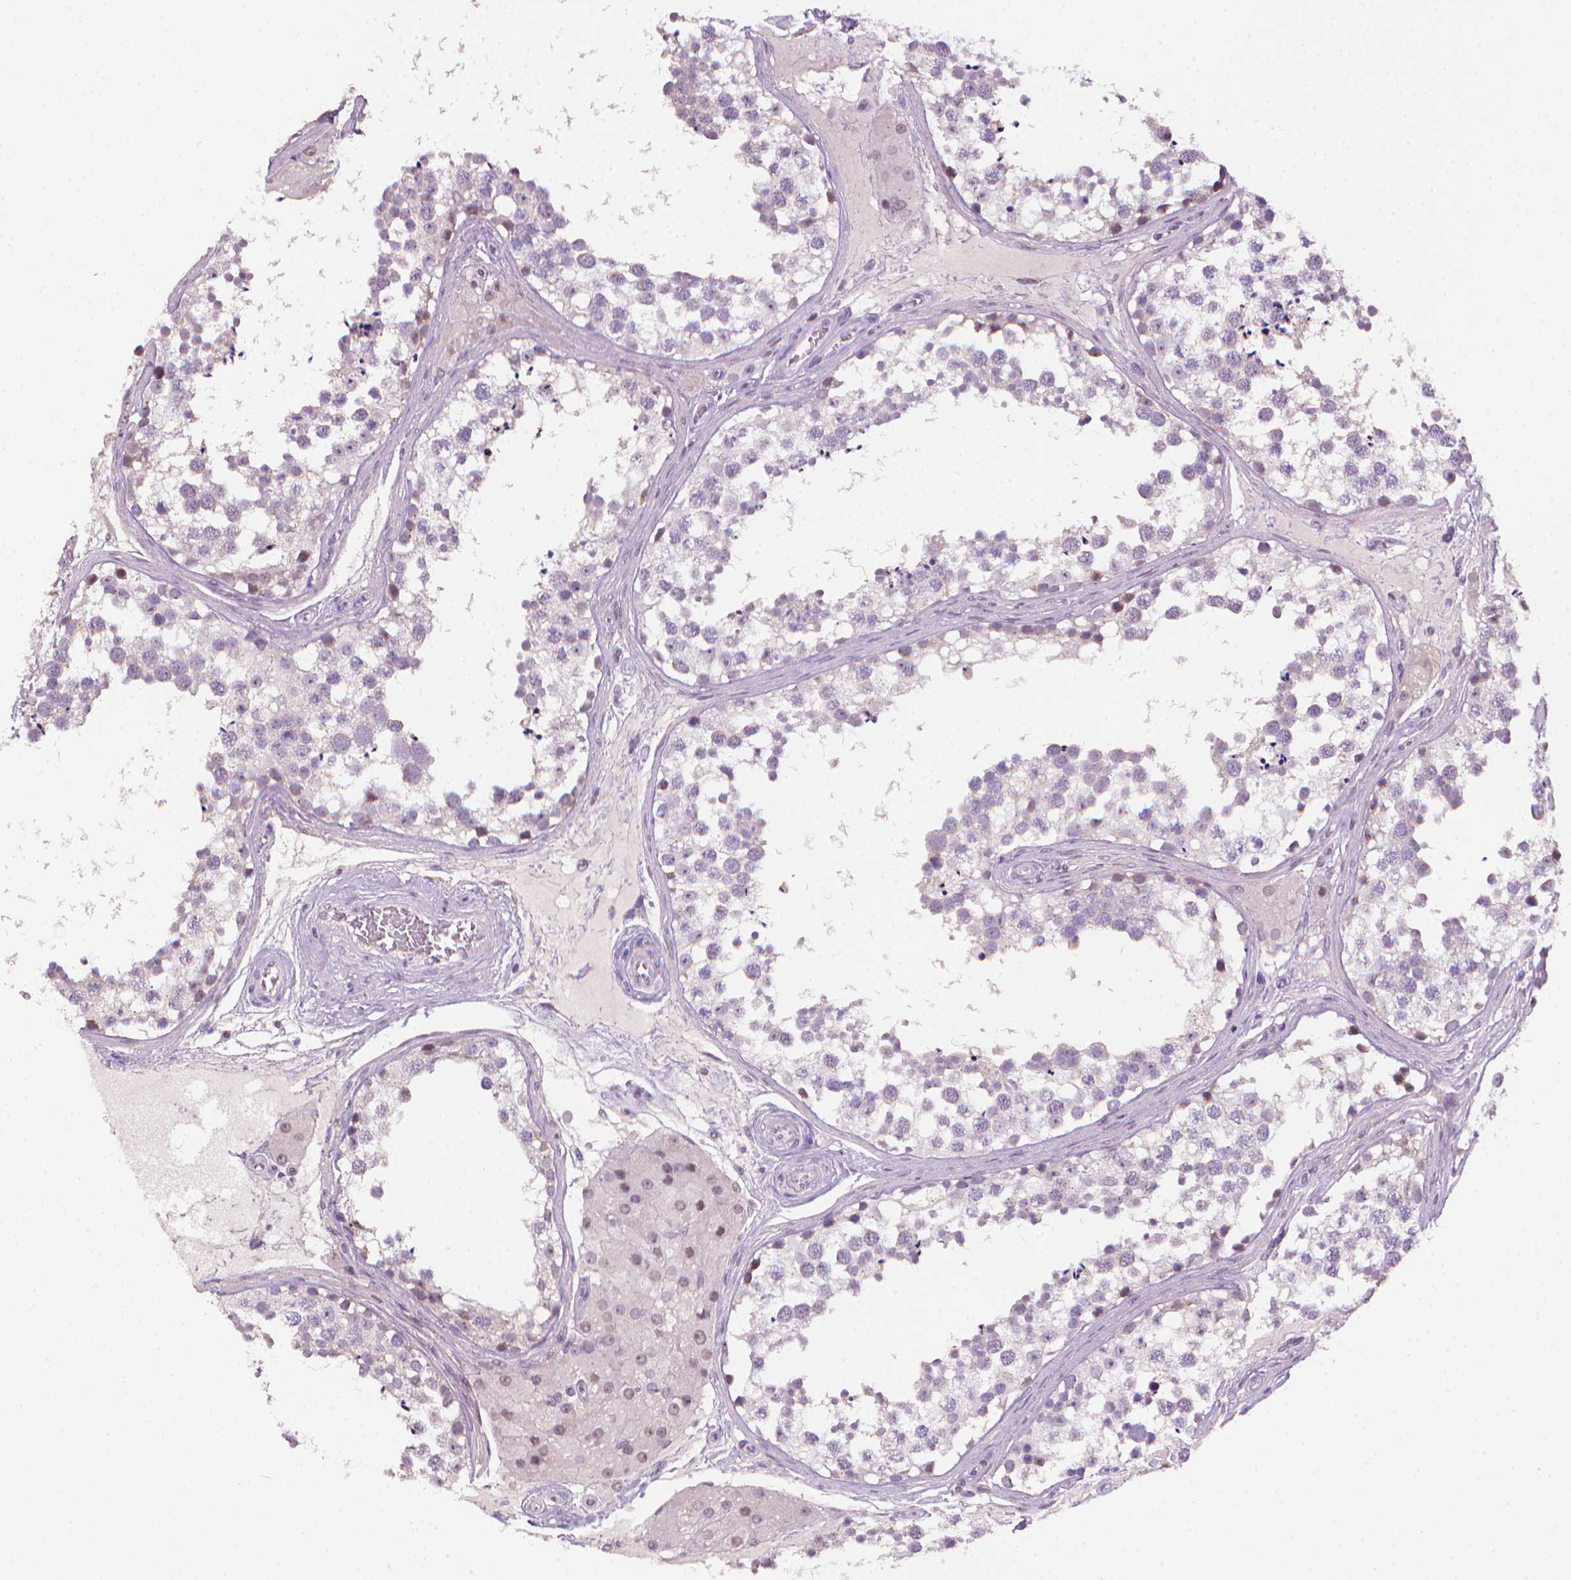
{"staining": {"intensity": "weak", "quantity": "<25%", "location": "nuclear"}, "tissue": "testis", "cell_type": "Cells in seminiferous ducts", "image_type": "normal", "snomed": [{"axis": "morphology", "description": "Normal tissue, NOS"}, {"axis": "morphology", "description": "Seminoma, NOS"}, {"axis": "topography", "description": "Testis"}], "caption": "IHC histopathology image of normal human testis stained for a protein (brown), which reveals no positivity in cells in seminiferous ducts.", "gene": "NCAN", "patient": {"sex": "male", "age": 65}}